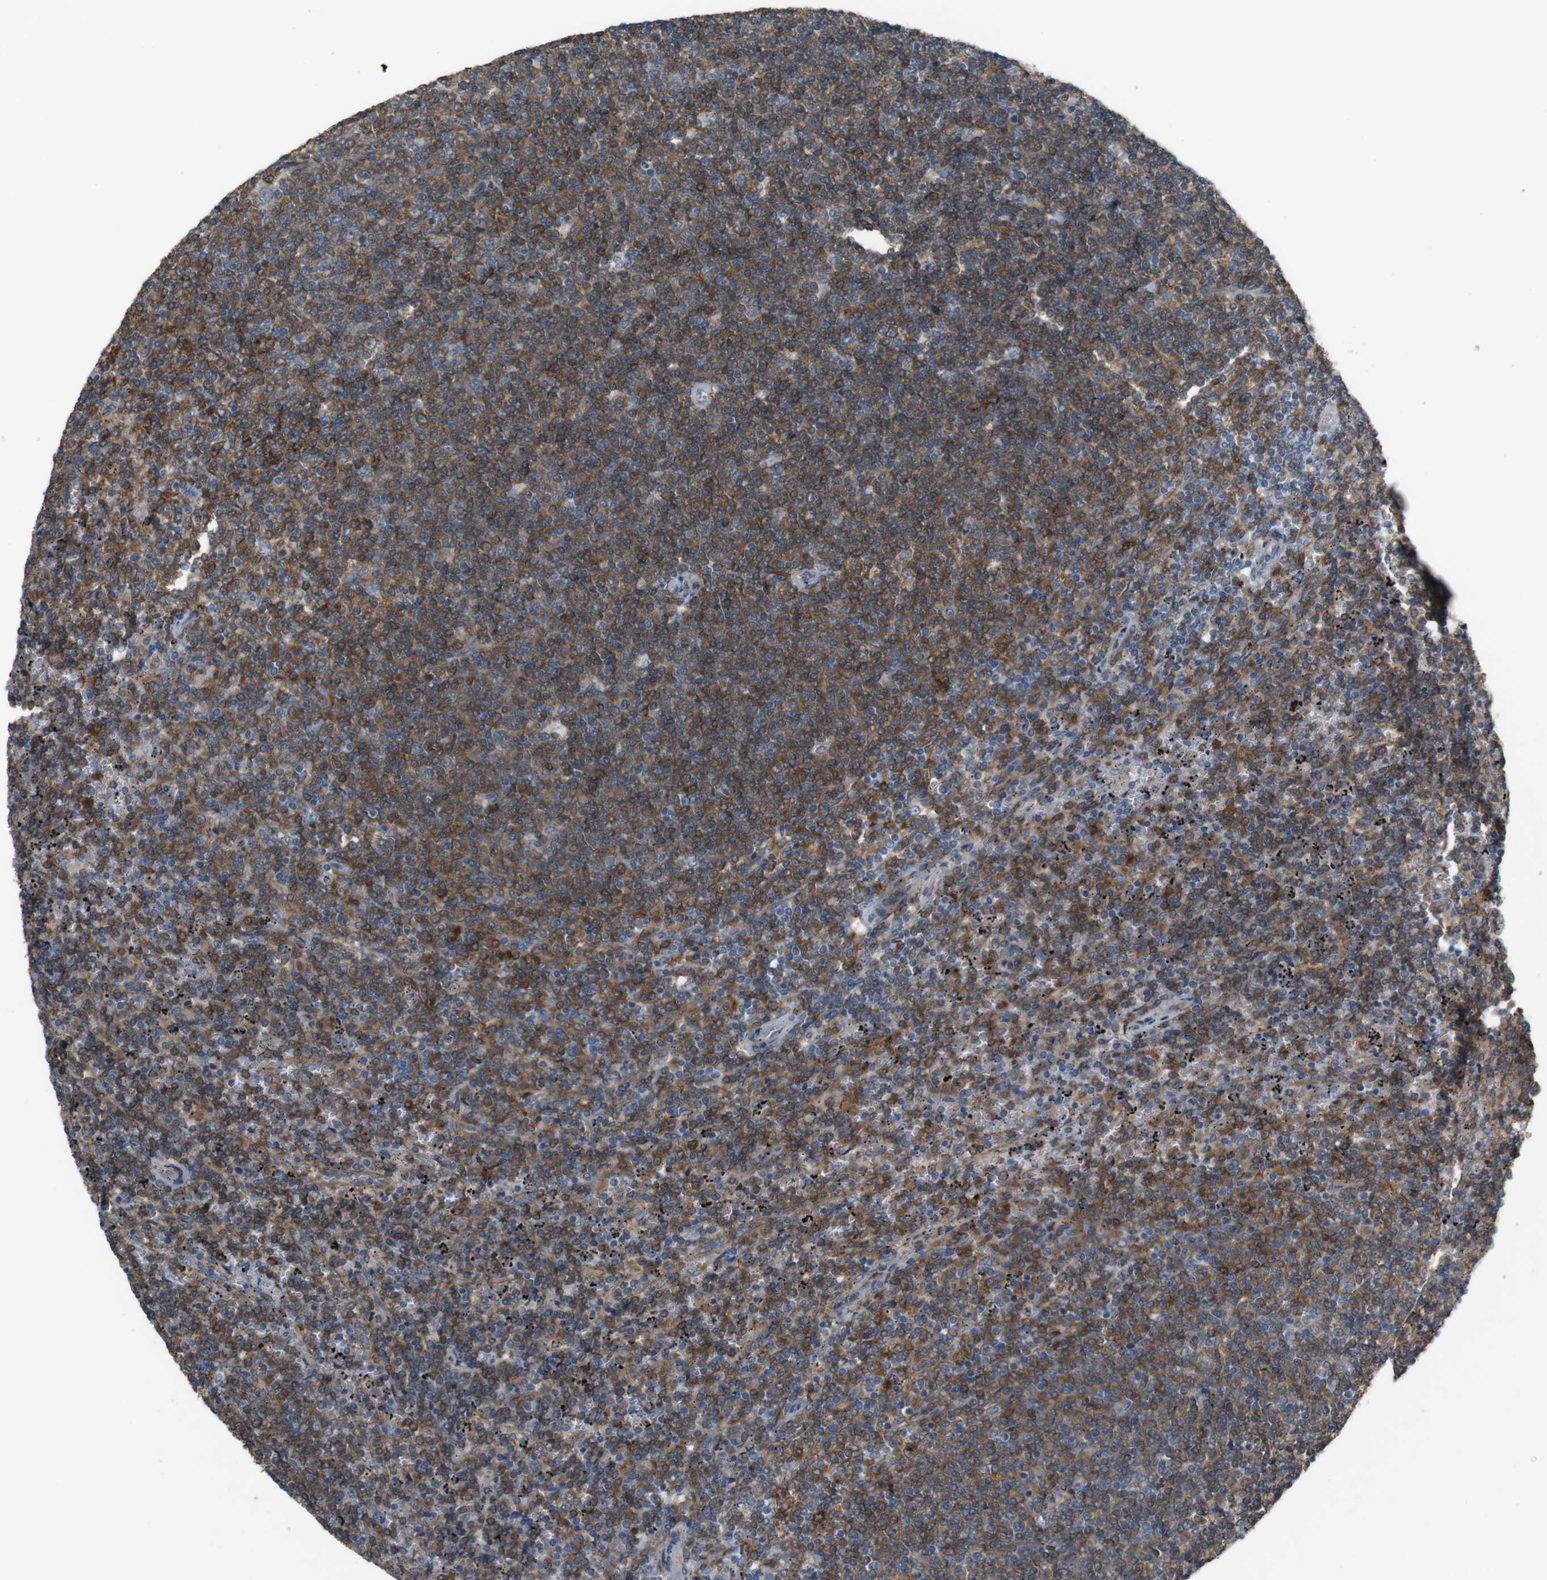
{"staining": {"intensity": "moderate", "quantity": ">75%", "location": "cytoplasmic/membranous"}, "tissue": "lymphoma", "cell_type": "Tumor cells", "image_type": "cancer", "snomed": [{"axis": "morphology", "description": "Malignant lymphoma, non-Hodgkin's type, Low grade"}, {"axis": "topography", "description": "Spleen"}], "caption": "Brown immunohistochemical staining in human lymphoma shows moderate cytoplasmic/membranous staining in approximately >75% of tumor cells.", "gene": "ARHGAP24", "patient": {"sex": "female", "age": 50}}